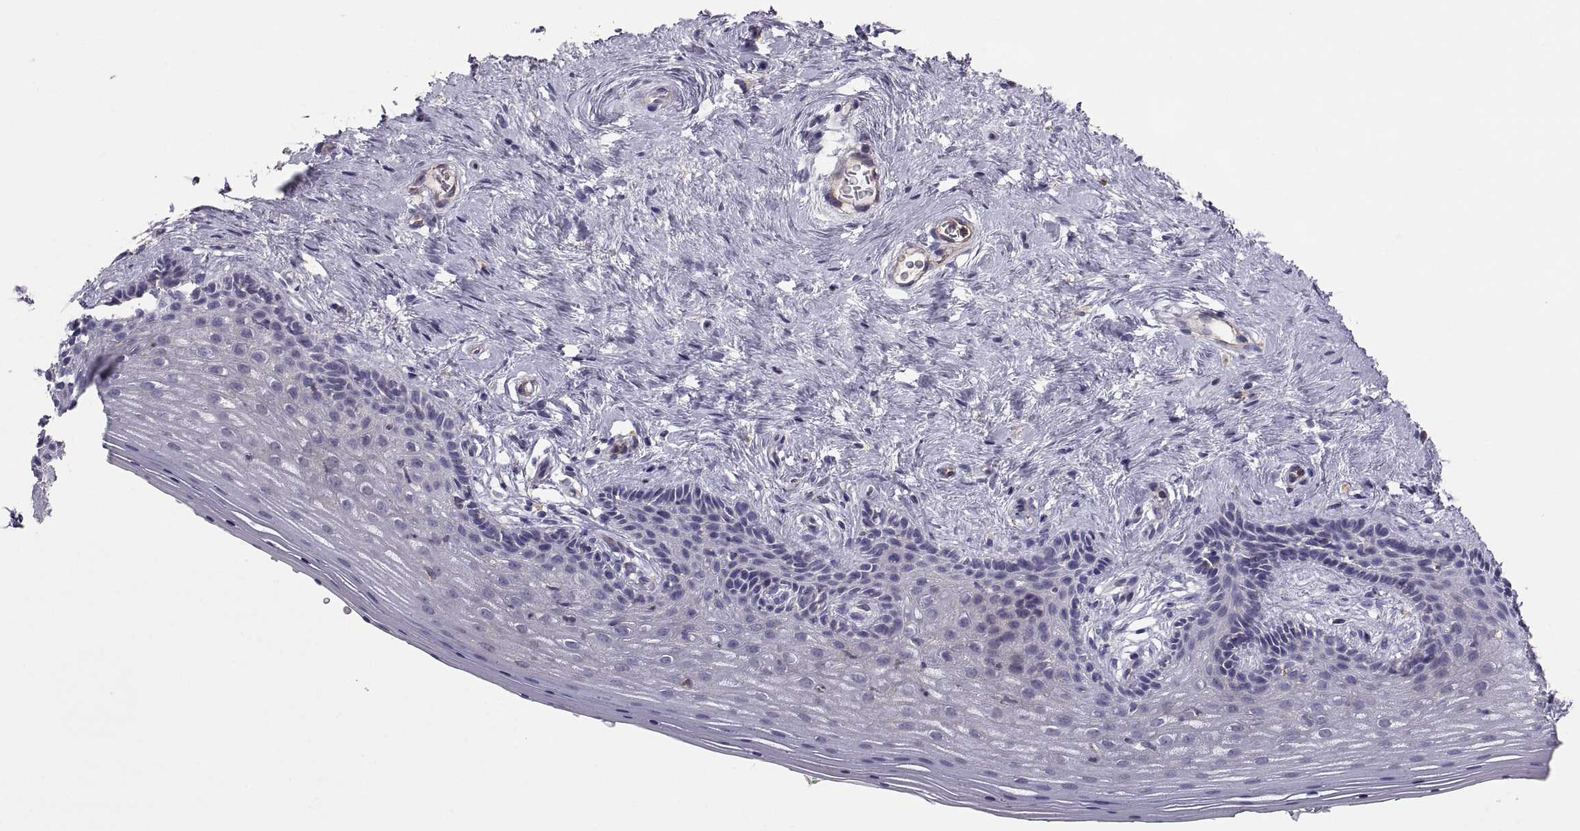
{"staining": {"intensity": "negative", "quantity": "none", "location": "none"}, "tissue": "vagina", "cell_type": "Squamous epithelial cells", "image_type": "normal", "snomed": [{"axis": "morphology", "description": "Normal tissue, NOS"}, {"axis": "topography", "description": "Vagina"}], "caption": "IHC of benign vagina displays no positivity in squamous epithelial cells.", "gene": "RALB", "patient": {"sex": "female", "age": 45}}